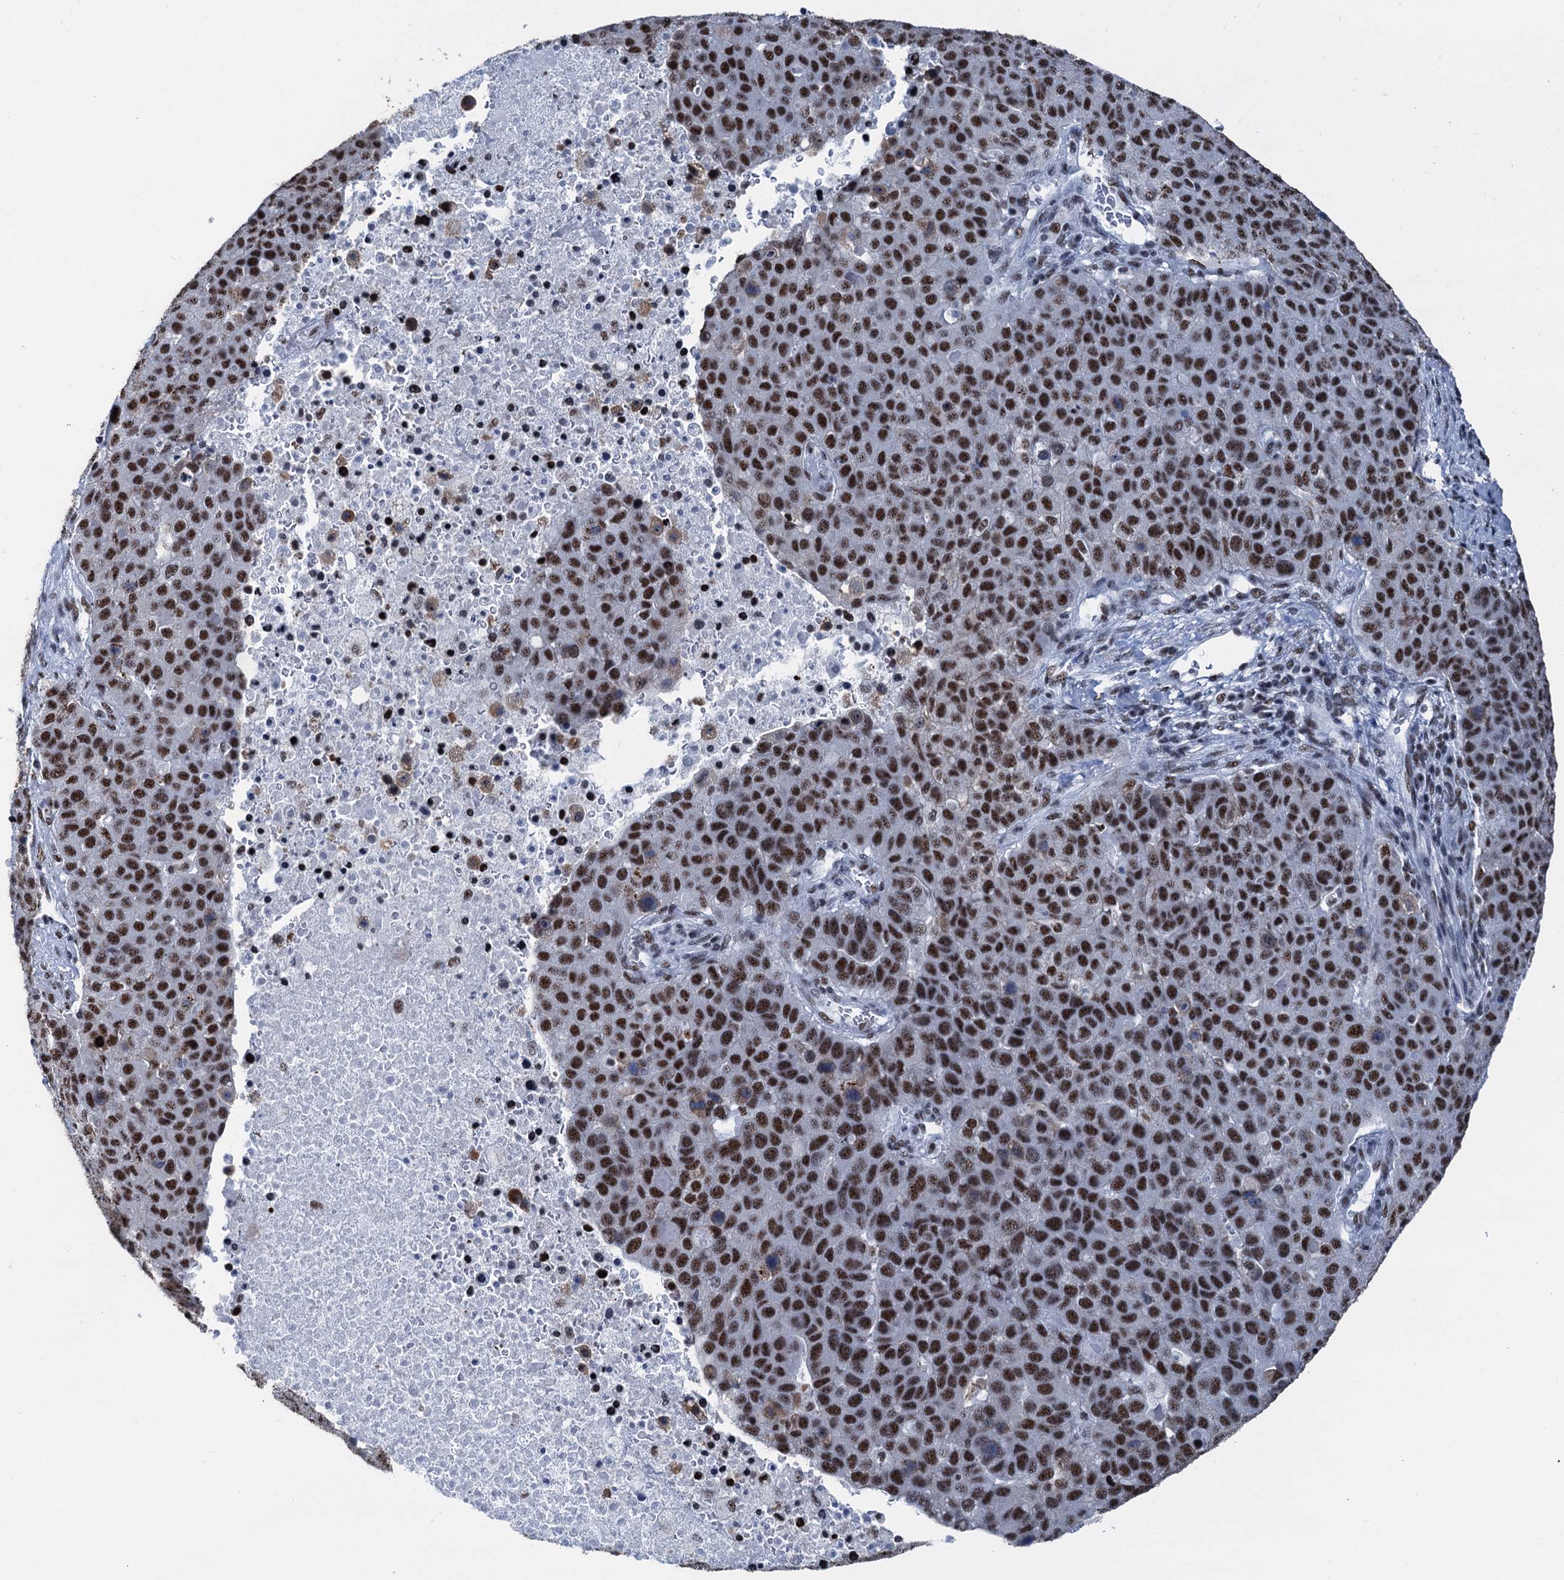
{"staining": {"intensity": "strong", "quantity": ">75%", "location": "nuclear"}, "tissue": "pancreatic cancer", "cell_type": "Tumor cells", "image_type": "cancer", "snomed": [{"axis": "morphology", "description": "Adenocarcinoma, NOS"}, {"axis": "topography", "description": "Pancreas"}], "caption": "Protein expression analysis of pancreatic cancer reveals strong nuclear expression in approximately >75% of tumor cells.", "gene": "DDX23", "patient": {"sex": "female", "age": 61}}